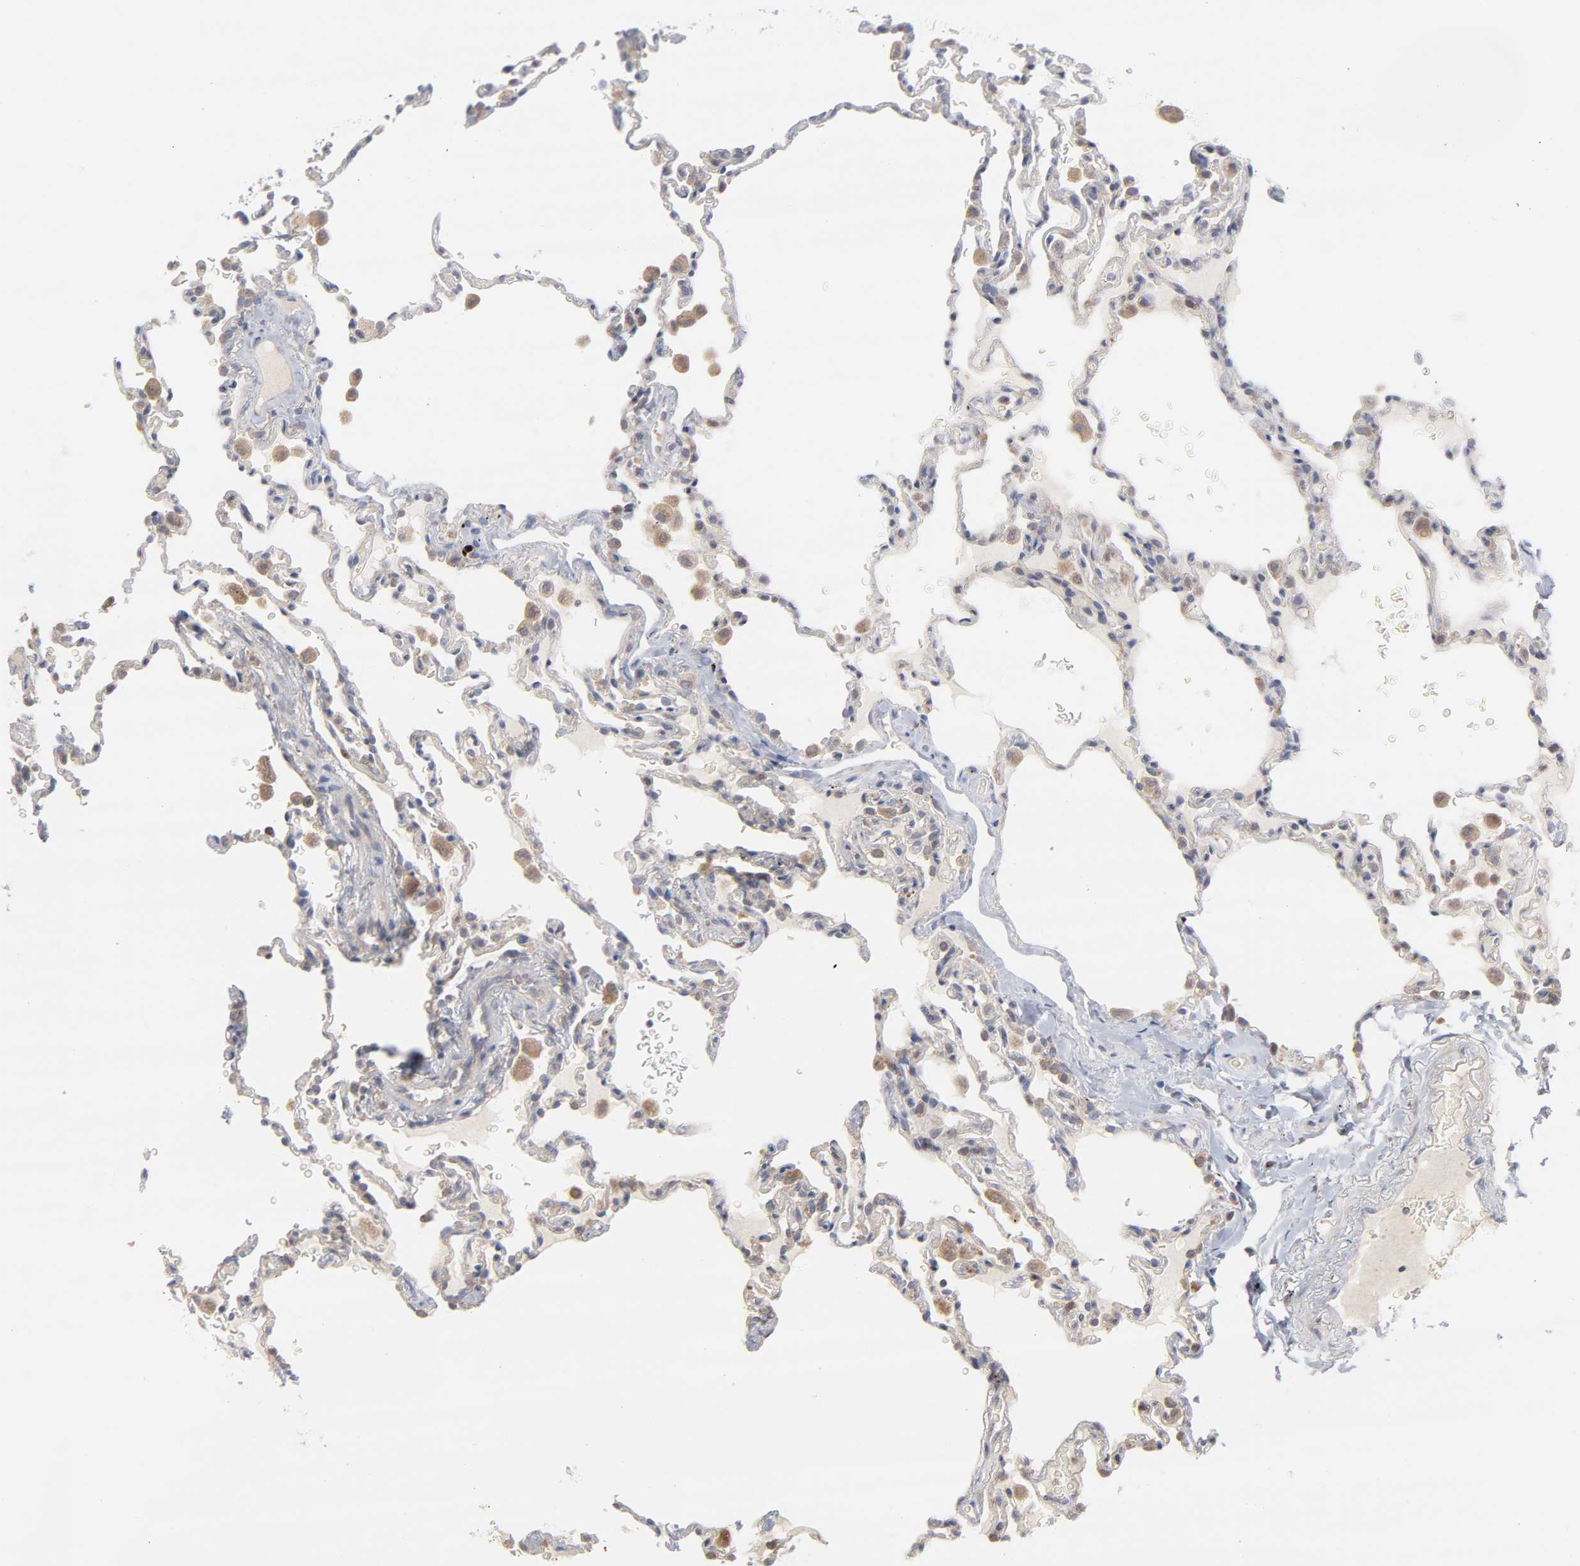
{"staining": {"intensity": "weak", "quantity": "25%-75%", "location": "cytoplasmic/membranous"}, "tissue": "lung", "cell_type": "Alveolar cells", "image_type": "normal", "snomed": [{"axis": "morphology", "description": "Normal tissue, NOS"}, {"axis": "topography", "description": "Lung"}], "caption": "This histopathology image shows immunohistochemistry staining of benign lung, with low weak cytoplasmic/membranous positivity in approximately 25%-75% of alveolar cells.", "gene": "PPFIBP2", "patient": {"sex": "male", "age": 59}}